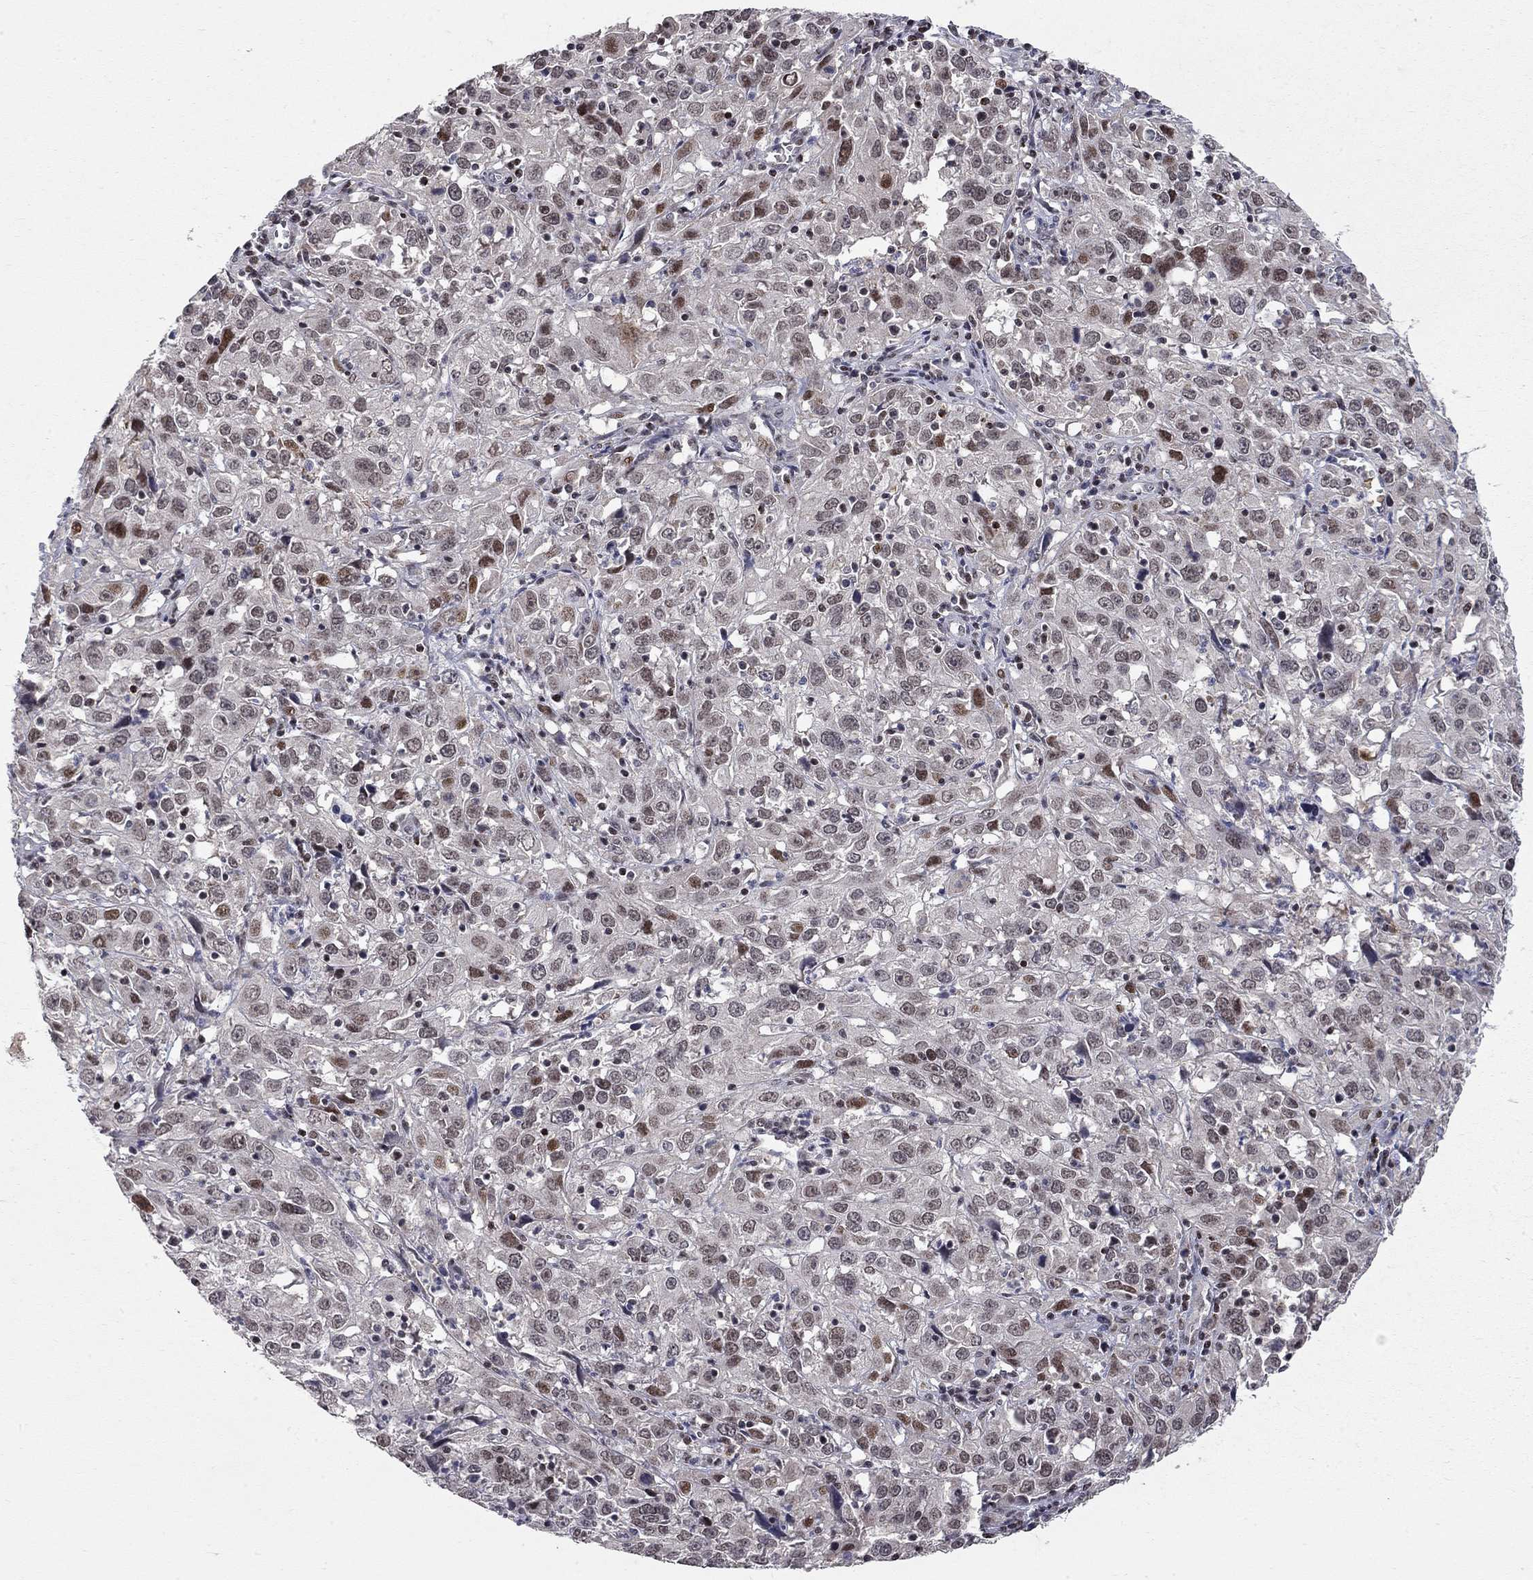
{"staining": {"intensity": "moderate", "quantity": "<25%", "location": "nuclear"}, "tissue": "cervical cancer", "cell_type": "Tumor cells", "image_type": "cancer", "snomed": [{"axis": "morphology", "description": "Squamous cell carcinoma, NOS"}, {"axis": "topography", "description": "Cervix"}], "caption": "Immunohistochemistry (IHC) of human squamous cell carcinoma (cervical) exhibits low levels of moderate nuclear positivity in approximately <25% of tumor cells. (DAB IHC with brightfield microscopy, high magnification).", "gene": "HDAC3", "patient": {"sex": "female", "age": 32}}